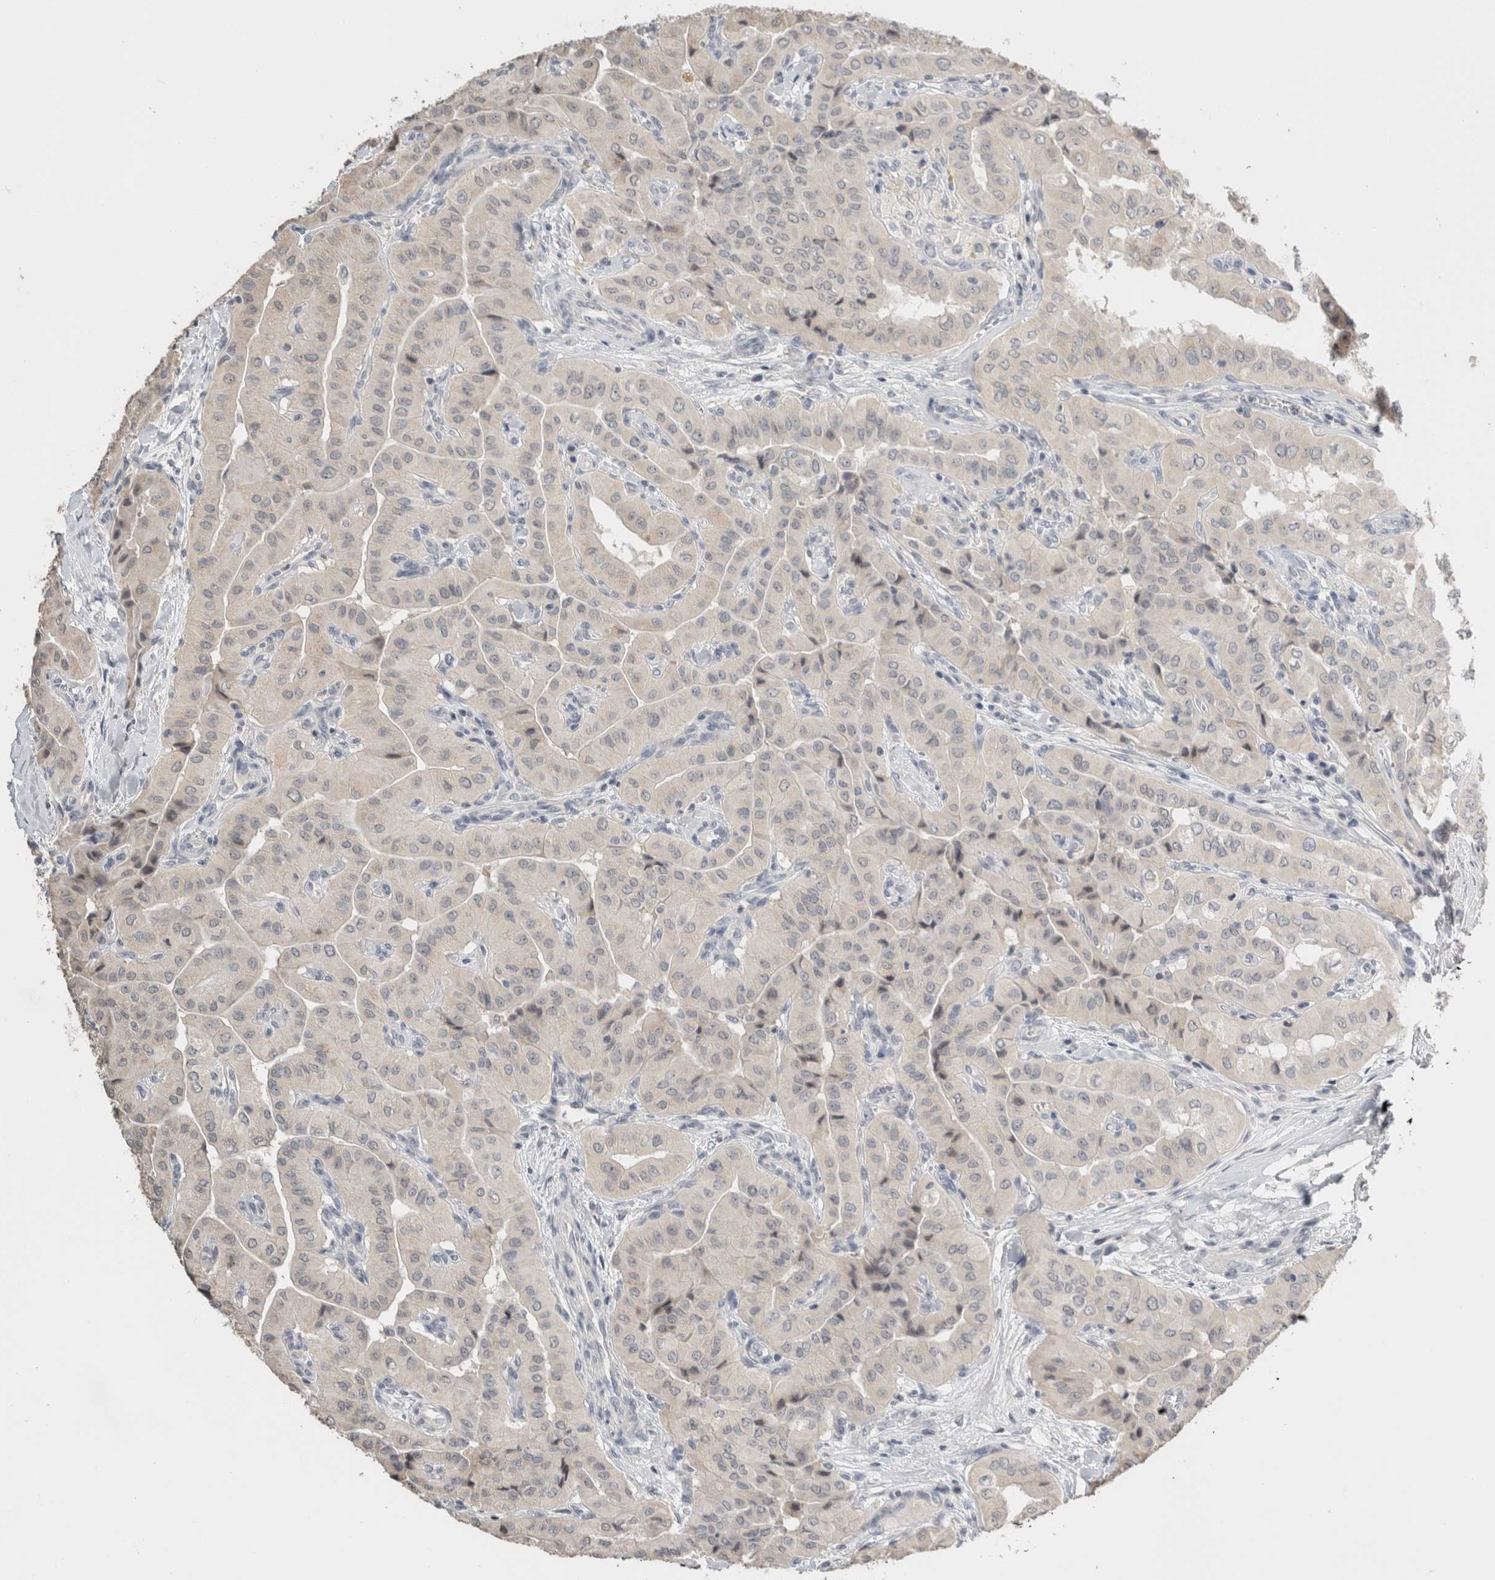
{"staining": {"intensity": "weak", "quantity": "<25%", "location": "cytoplasmic/membranous"}, "tissue": "thyroid cancer", "cell_type": "Tumor cells", "image_type": "cancer", "snomed": [{"axis": "morphology", "description": "Papillary adenocarcinoma, NOS"}, {"axis": "topography", "description": "Thyroid gland"}], "caption": "Immunohistochemical staining of human thyroid cancer displays no significant staining in tumor cells. (DAB immunohistochemistry with hematoxylin counter stain).", "gene": "CRAT", "patient": {"sex": "female", "age": 59}}